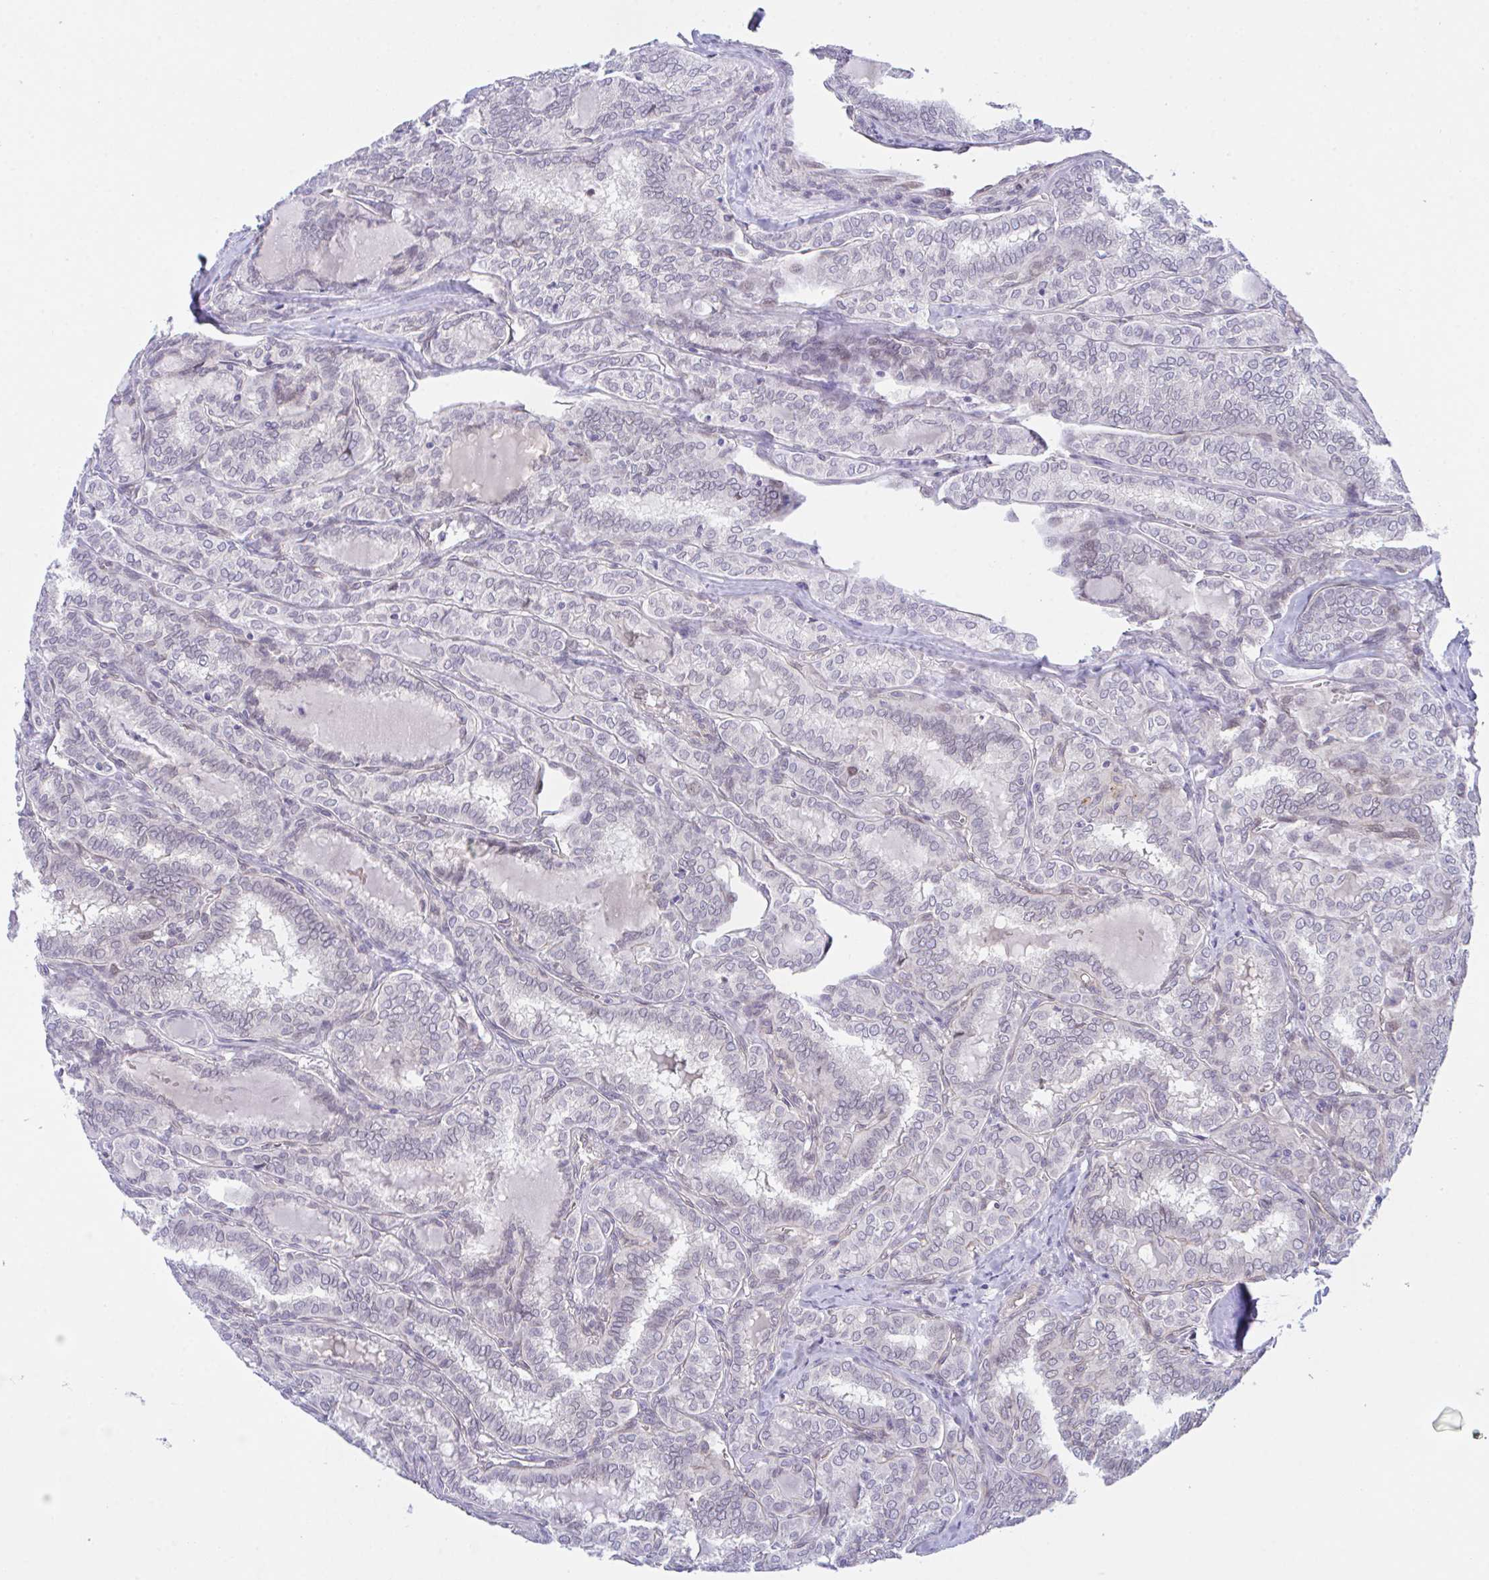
{"staining": {"intensity": "negative", "quantity": "none", "location": "none"}, "tissue": "thyroid cancer", "cell_type": "Tumor cells", "image_type": "cancer", "snomed": [{"axis": "morphology", "description": "Papillary adenocarcinoma, NOS"}, {"axis": "topography", "description": "Thyroid gland"}], "caption": "Thyroid papillary adenocarcinoma stained for a protein using immunohistochemistry exhibits no staining tumor cells.", "gene": "ZBED3", "patient": {"sex": "female", "age": 30}}